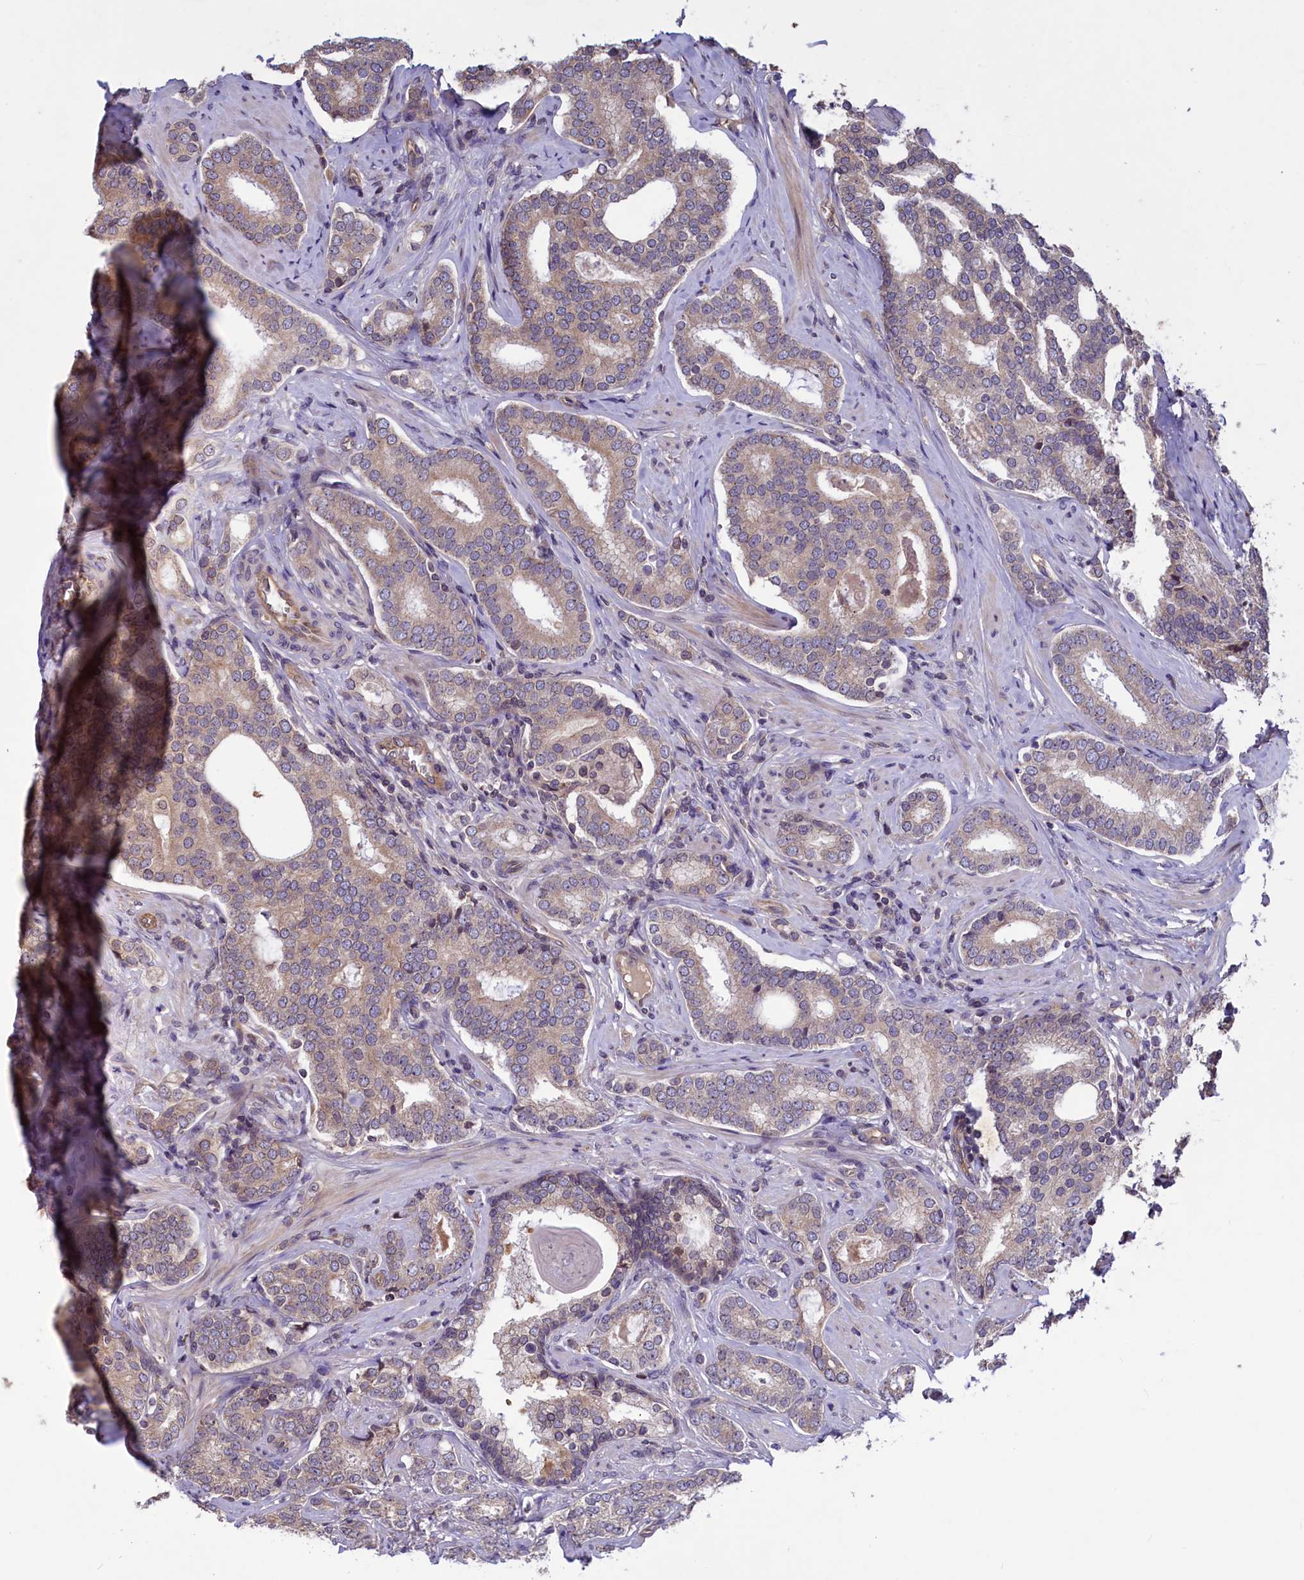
{"staining": {"intensity": "weak", "quantity": ">75%", "location": "cytoplasmic/membranous"}, "tissue": "prostate cancer", "cell_type": "Tumor cells", "image_type": "cancer", "snomed": [{"axis": "morphology", "description": "Adenocarcinoma, High grade"}, {"axis": "topography", "description": "Prostate"}], "caption": "Prostate cancer tissue shows weak cytoplasmic/membranous staining in about >75% of tumor cells, visualized by immunohistochemistry. The protein is stained brown, and the nuclei are stained in blue (DAB (3,3'-diaminobenzidine) IHC with brightfield microscopy, high magnification).", "gene": "CCDC125", "patient": {"sex": "male", "age": 63}}